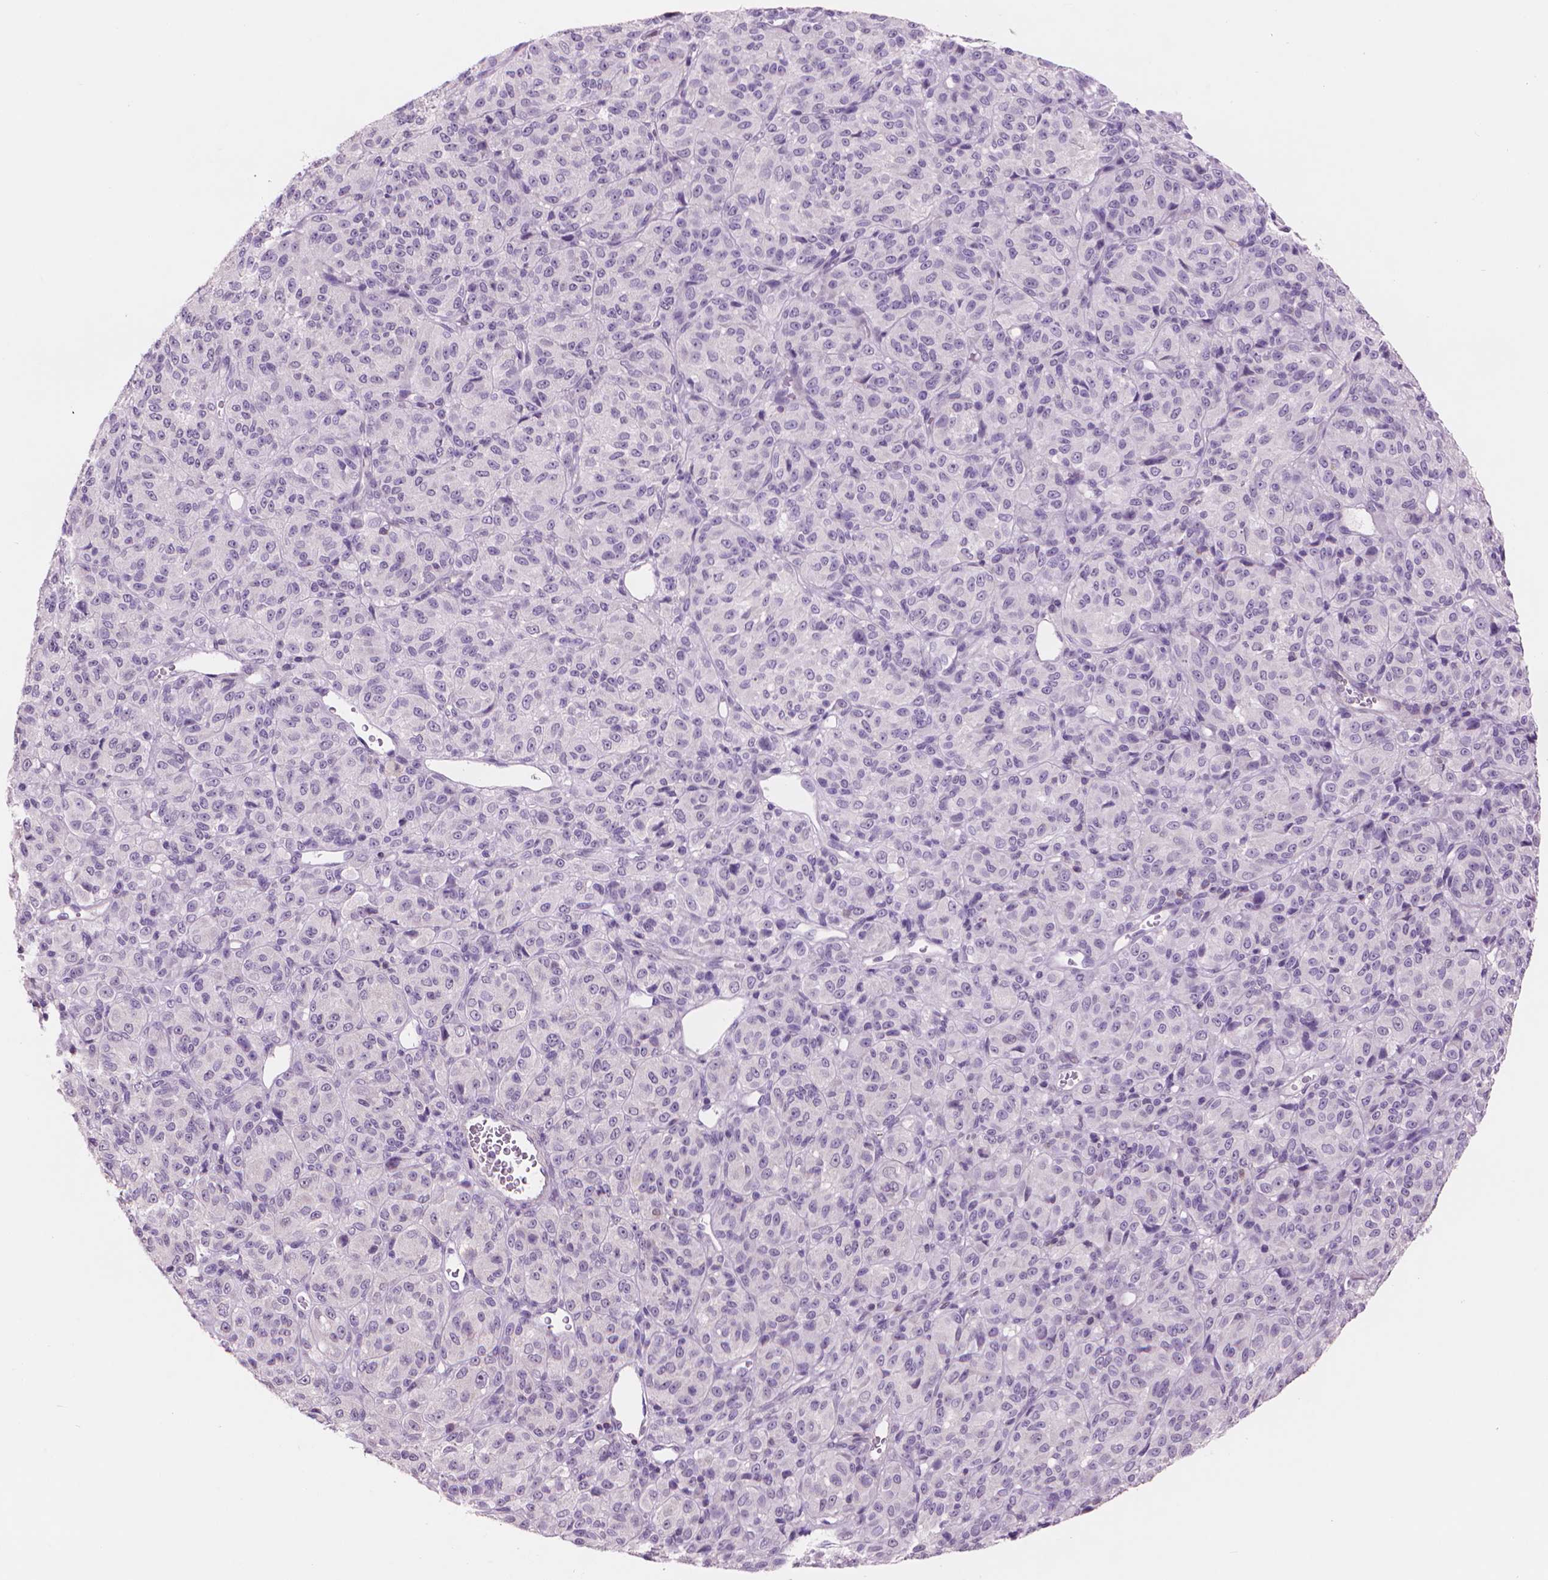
{"staining": {"intensity": "negative", "quantity": "none", "location": "none"}, "tissue": "melanoma", "cell_type": "Tumor cells", "image_type": "cancer", "snomed": [{"axis": "morphology", "description": "Malignant melanoma, Metastatic site"}, {"axis": "topography", "description": "Brain"}], "caption": "Immunohistochemistry (IHC) of malignant melanoma (metastatic site) exhibits no staining in tumor cells. The staining is performed using DAB (3,3'-diaminobenzidine) brown chromogen with nuclei counter-stained in using hematoxylin.", "gene": "ENO2", "patient": {"sex": "female", "age": 56}}